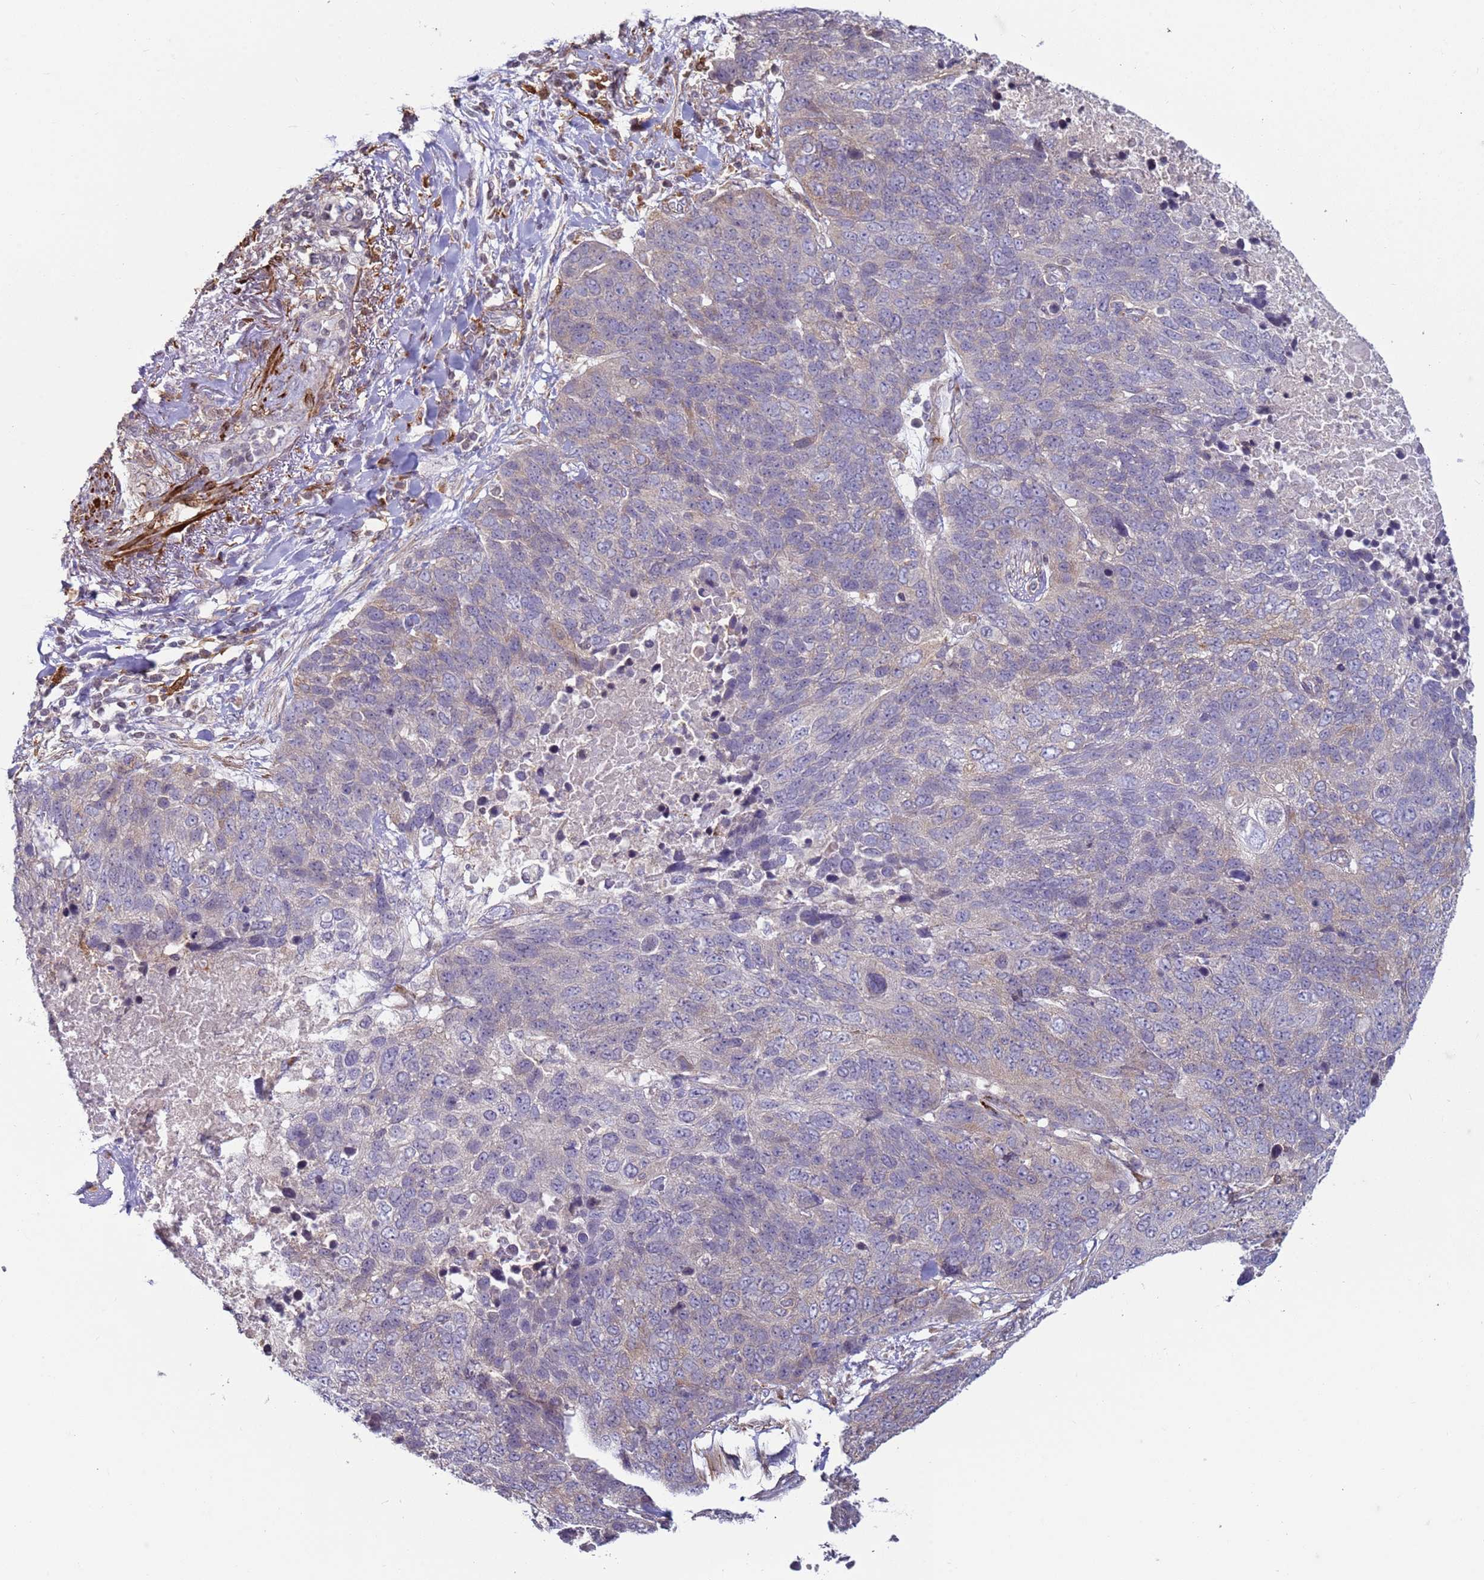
{"staining": {"intensity": "weak", "quantity": "<25%", "location": "cytoplasmic/membranous"}, "tissue": "lung cancer", "cell_type": "Tumor cells", "image_type": "cancer", "snomed": [{"axis": "morphology", "description": "Normal tissue, NOS"}, {"axis": "morphology", "description": "Squamous cell carcinoma, NOS"}, {"axis": "topography", "description": "Lymph node"}, {"axis": "topography", "description": "Lung"}], "caption": "Immunohistochemistry image of neoplastic tissue: human squamous cell carcinoma (lung) stained with DAB (3,3'-diaminobenzidine) displays no significant protein positivity in tumor cells.", "gene": "SNAPC4", "patient": {"sex": "male", "age": 66}}